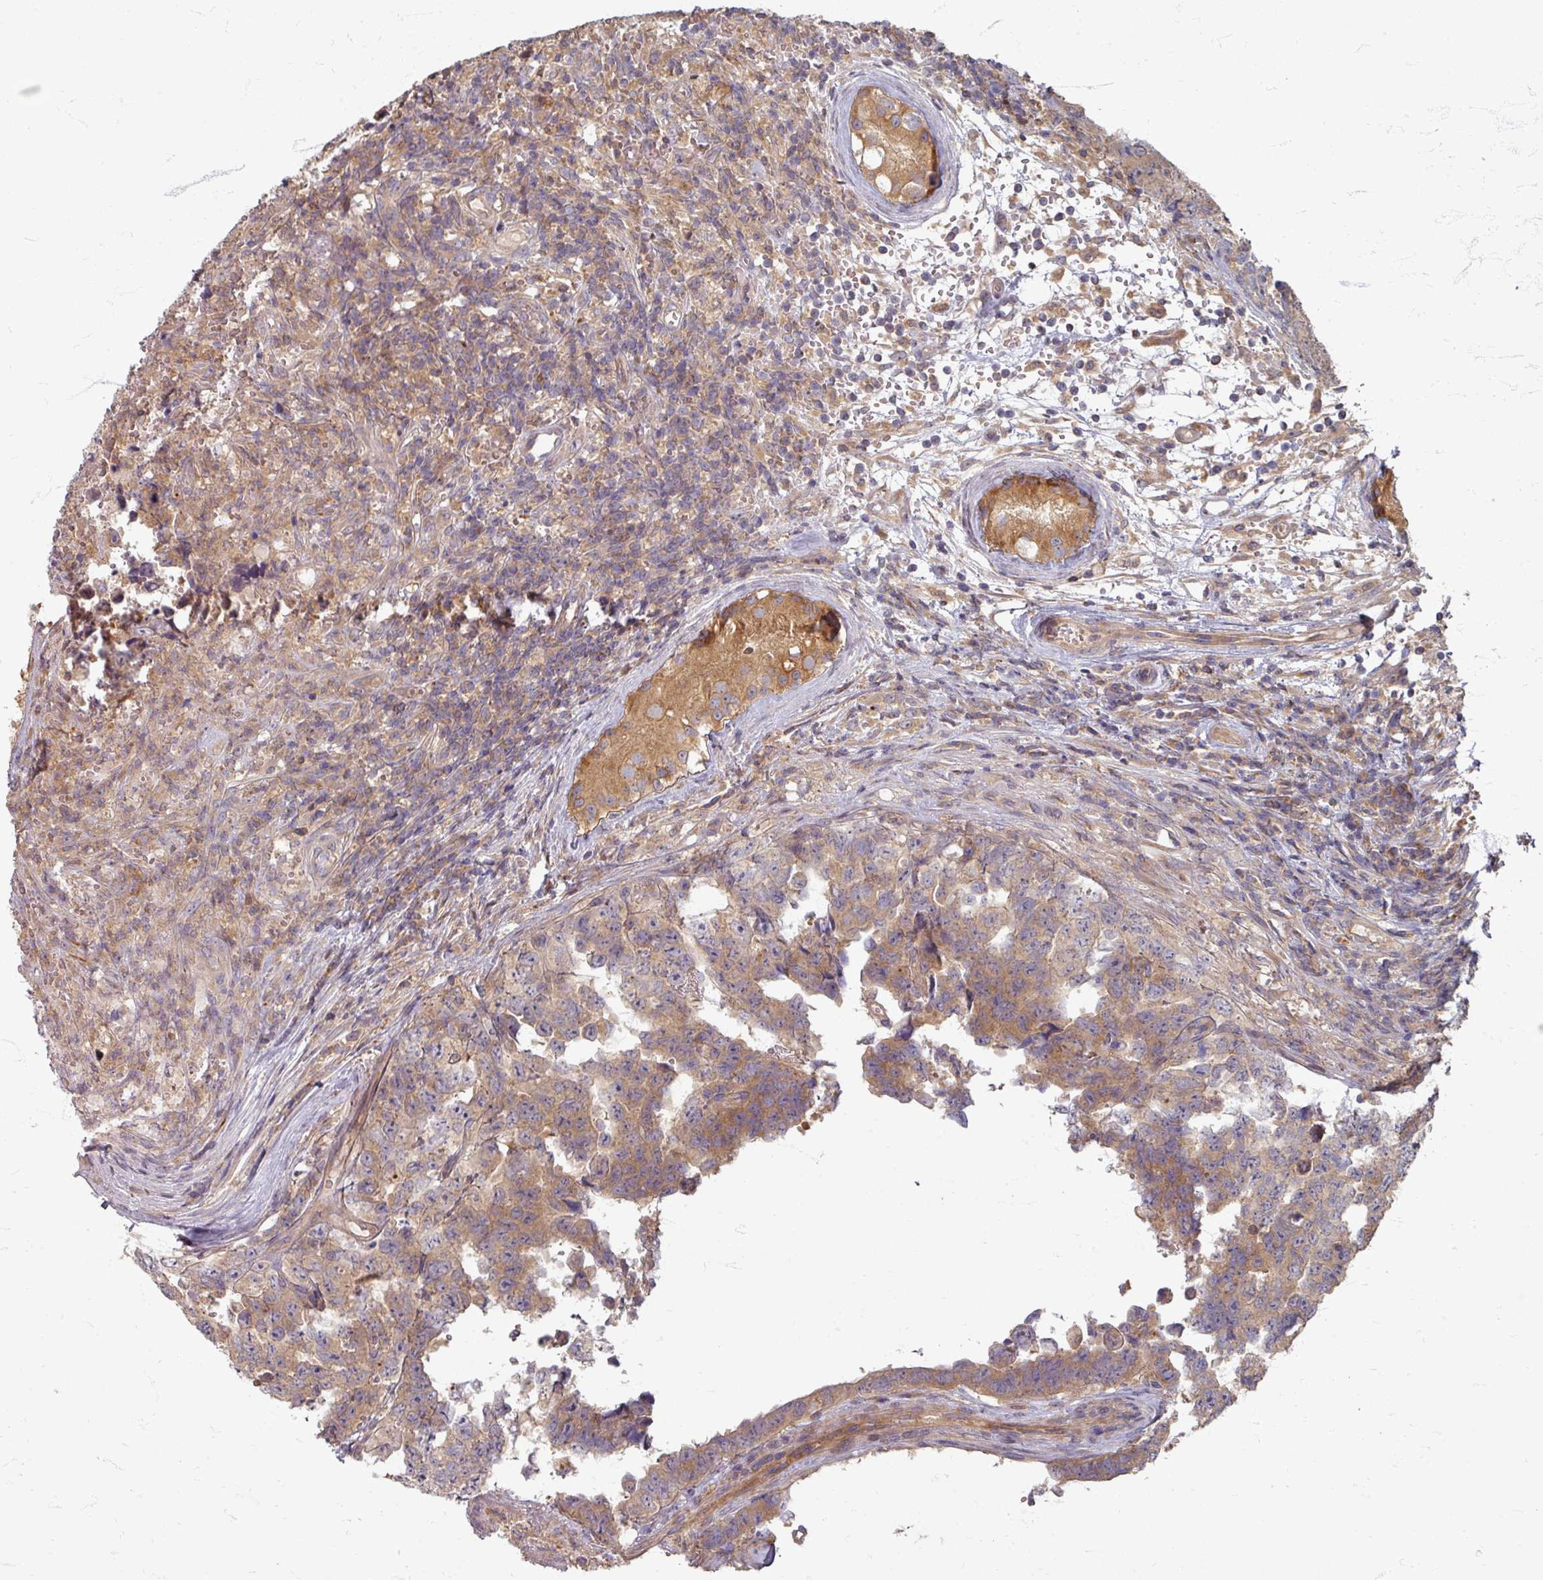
{"staining": {"intensity": "moderate", "quantity": ">75%", "location": "cytoplasmic/membranous"}, "tissue": "testis cancer", "cell_type": "Tumor cells", "image_type": "cancer", "snomed": [{"axis": "morphology", "description": "Normal tissue, NOS"}, {"axis": "morphology", "description": "Carcinoma, Embryonal, NOS"}, {"axis": "topography", "description": "Testis"}, {"axis": "topography", "description": "Epididymis"}], "caption": "Brown immunohistochemical staining in testis cancer demonstrates moderate cytoplasmic/membranous staining in approximately >75% of tumor cells. Nuclei are stained in blue.", "gene": "STAM", "patient": {"sex": "male", "age": 25}}